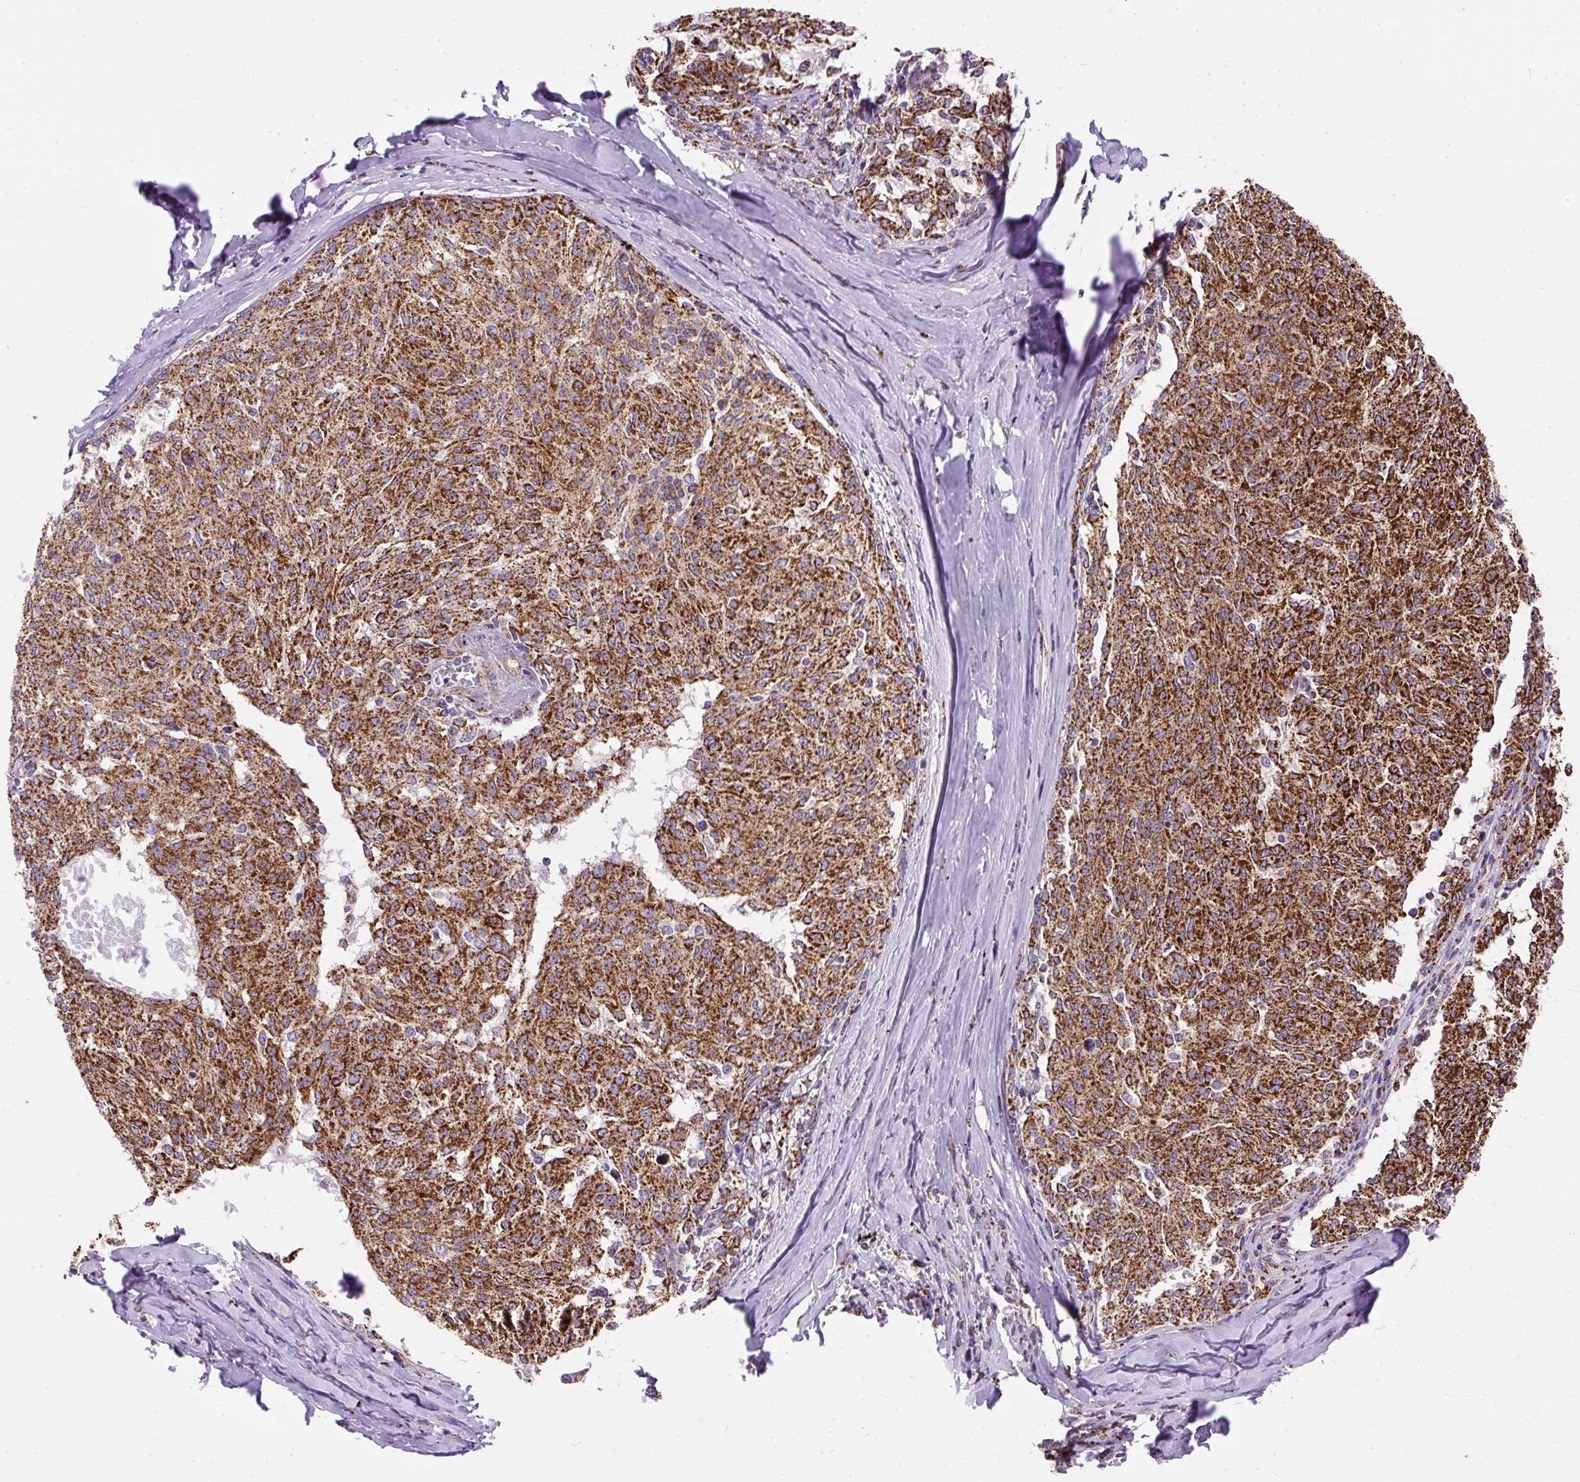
{"staining": {"intensity": "strong", "quantity": ">75%", "location": "cytoplasmic/membranous"}, "tissue": "melanoma", "cell_type": "Tumor cells", "image_type": "cancer", "snomed": [{"axis": "morphology", "description": "Malignant melanoma, NOS"}, {"axis": "topography", "description": "Skin"}], "caption": "Immunohistochemical staining of melanoma shows high levels of strong cytoplasmic/membranous protein positivity in about >75% of tumor cells.", "gene": "CEP290", "patient": {"sex": "female", "age": 72}}